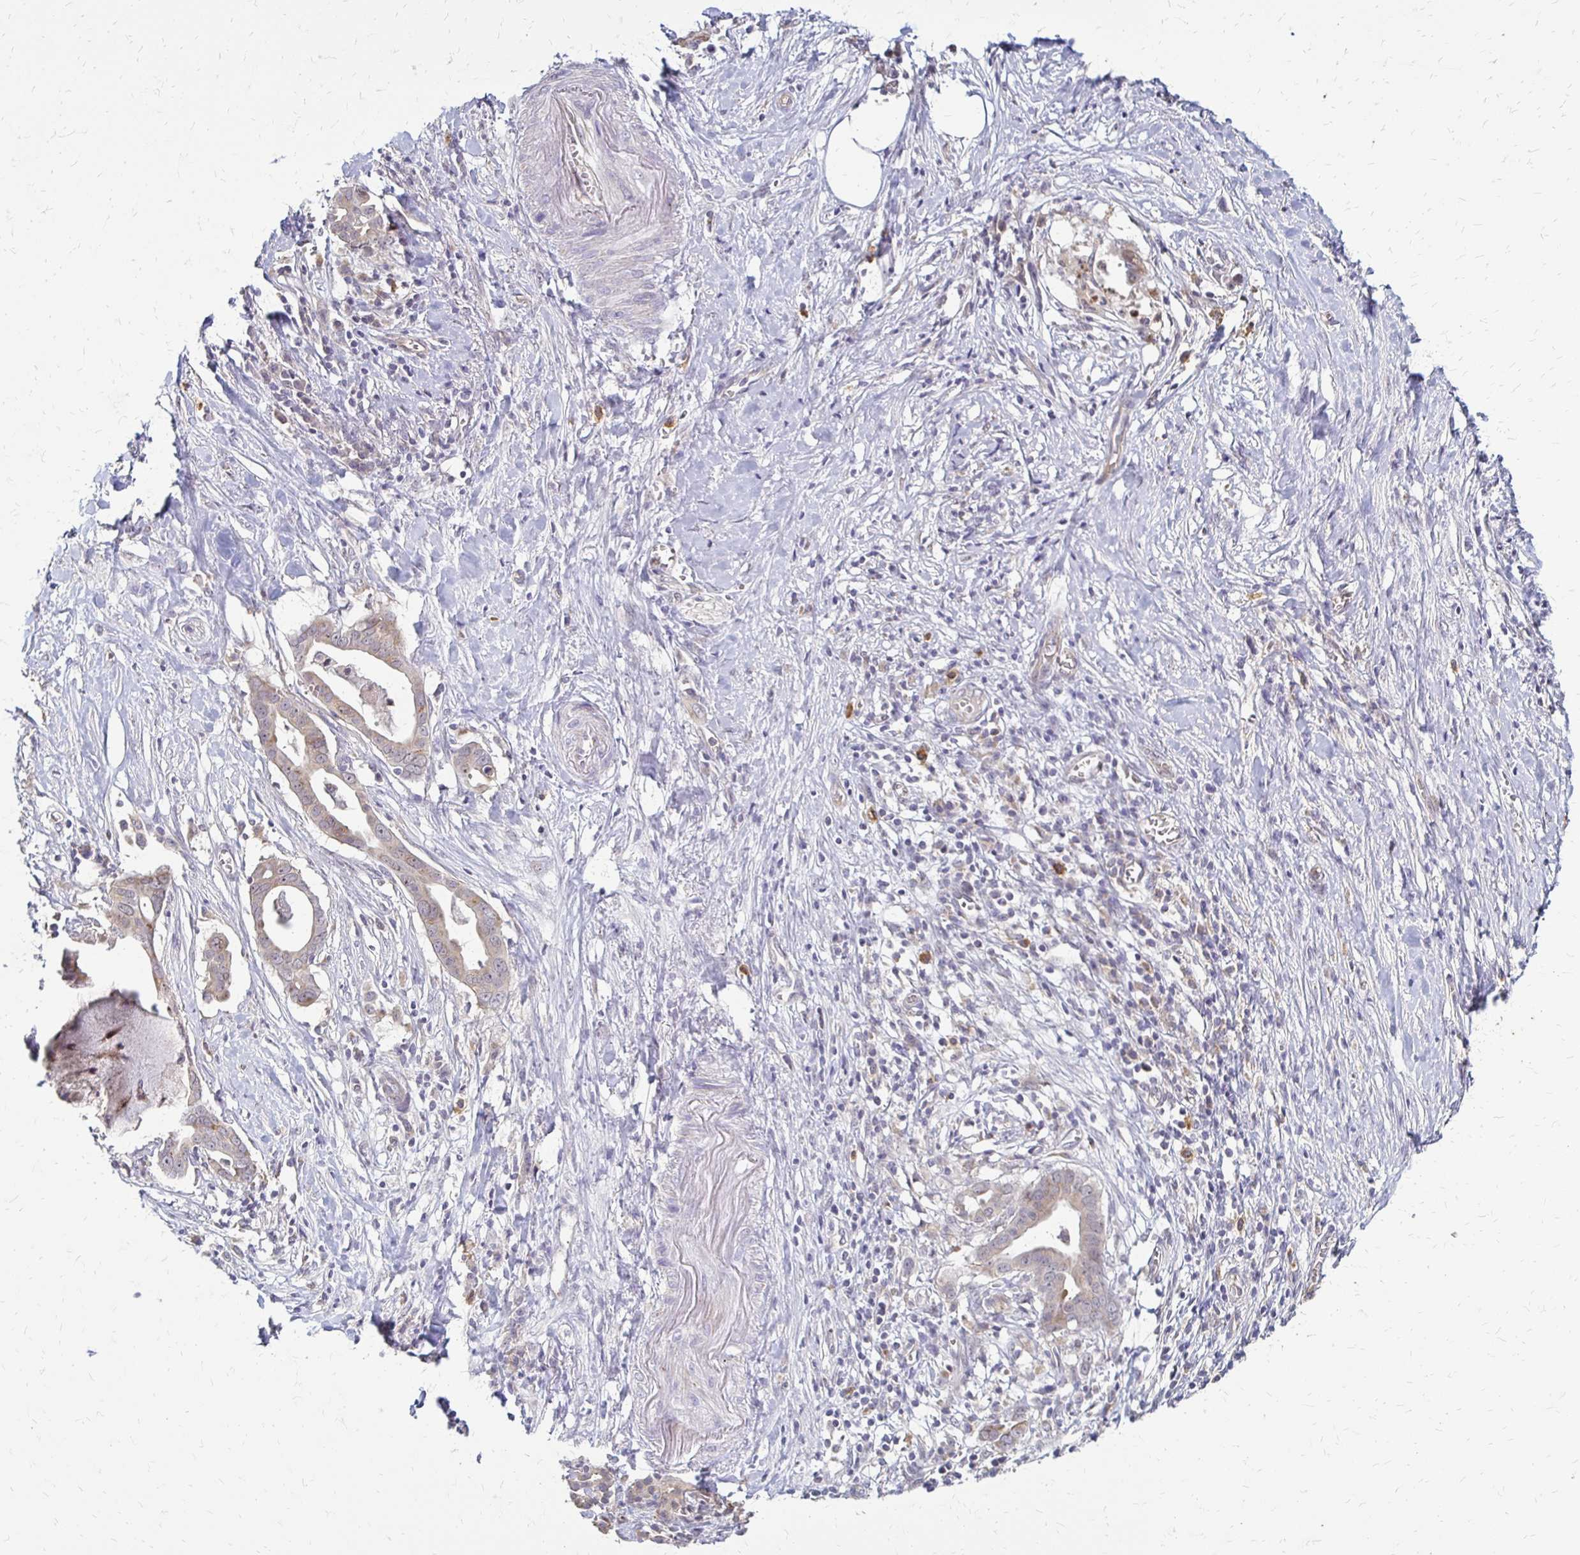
{"staining": {"intensity": "weak", "quantity": ">75%", "location": "cytoplasmic/membranous"}, "tissue": "pancreatic cancer", "cell_type": "Tumor cells", "image_type": "cancer", "snomed": [{"axis": "morphology", "description": "Adenocarcinoma, NOS"}, {"axis": "topography", "description": "Pancreas"}], "caption": "Protein staining exhibits weak cytoplasmic/membranous staining in approximately >75% of tumor cells in pancreatic adenocarcinoma.", "gene": "SLC9A9", "patient": {"sex": "male", "age": 61}}